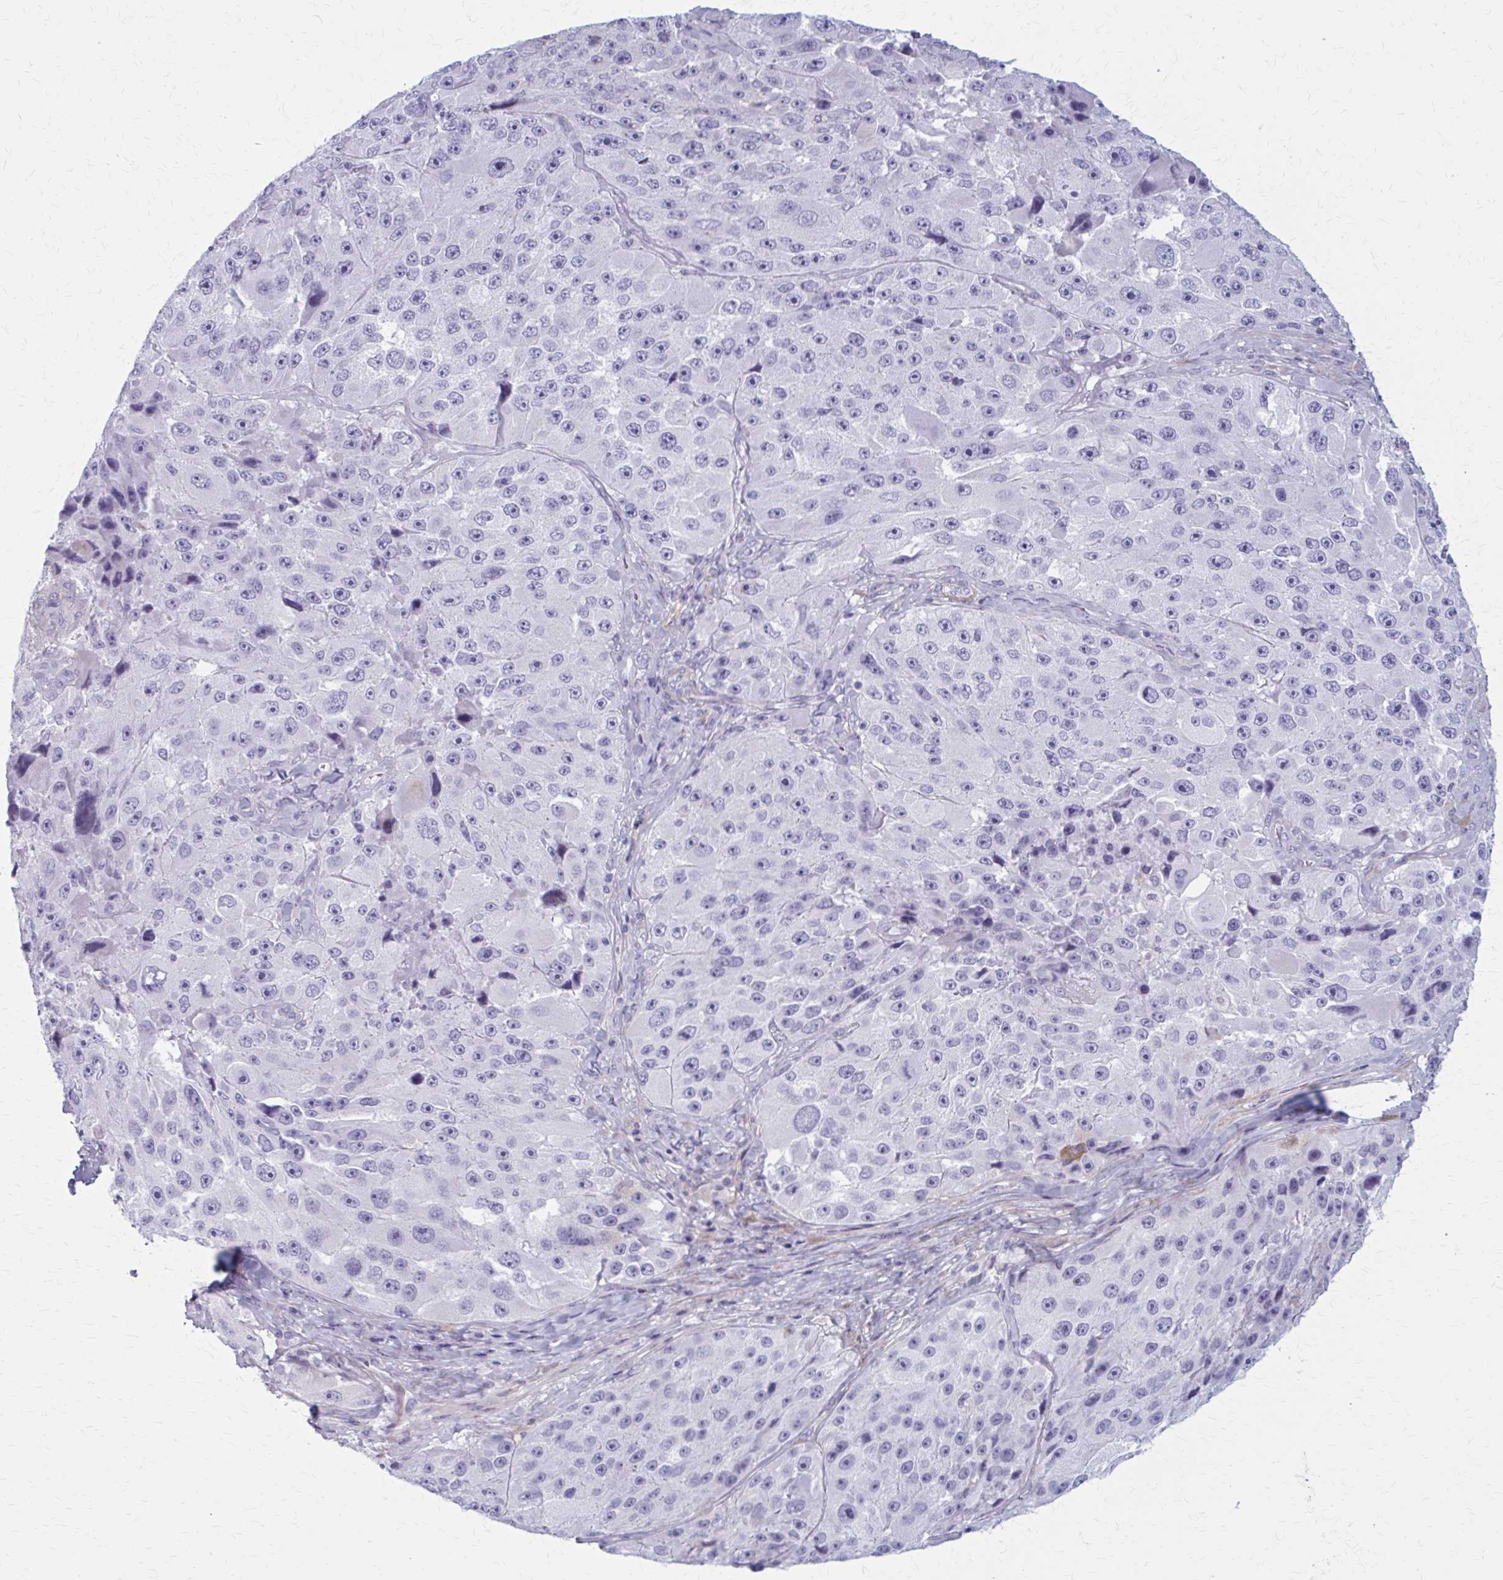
{"staining": {"intensity": "negative", "quantity": "none", "location": "none"}, "tissue": "melanoma", "cell_type": "Tumor cells", "image_type": "cancer", "snomed": [{"axis": "morphology", "description": "Malignant melanoma, Metastatic site"}, {"axis": "topography", "description": "Lymph node"}], "caption": "Immunohistochemistry (IHC) histopathology image of melanoma stained for a protein (brown), which displays no staining in tumor cells.", "gene": "AKAP12", "patient": {"sex": "male", "age": 62}}